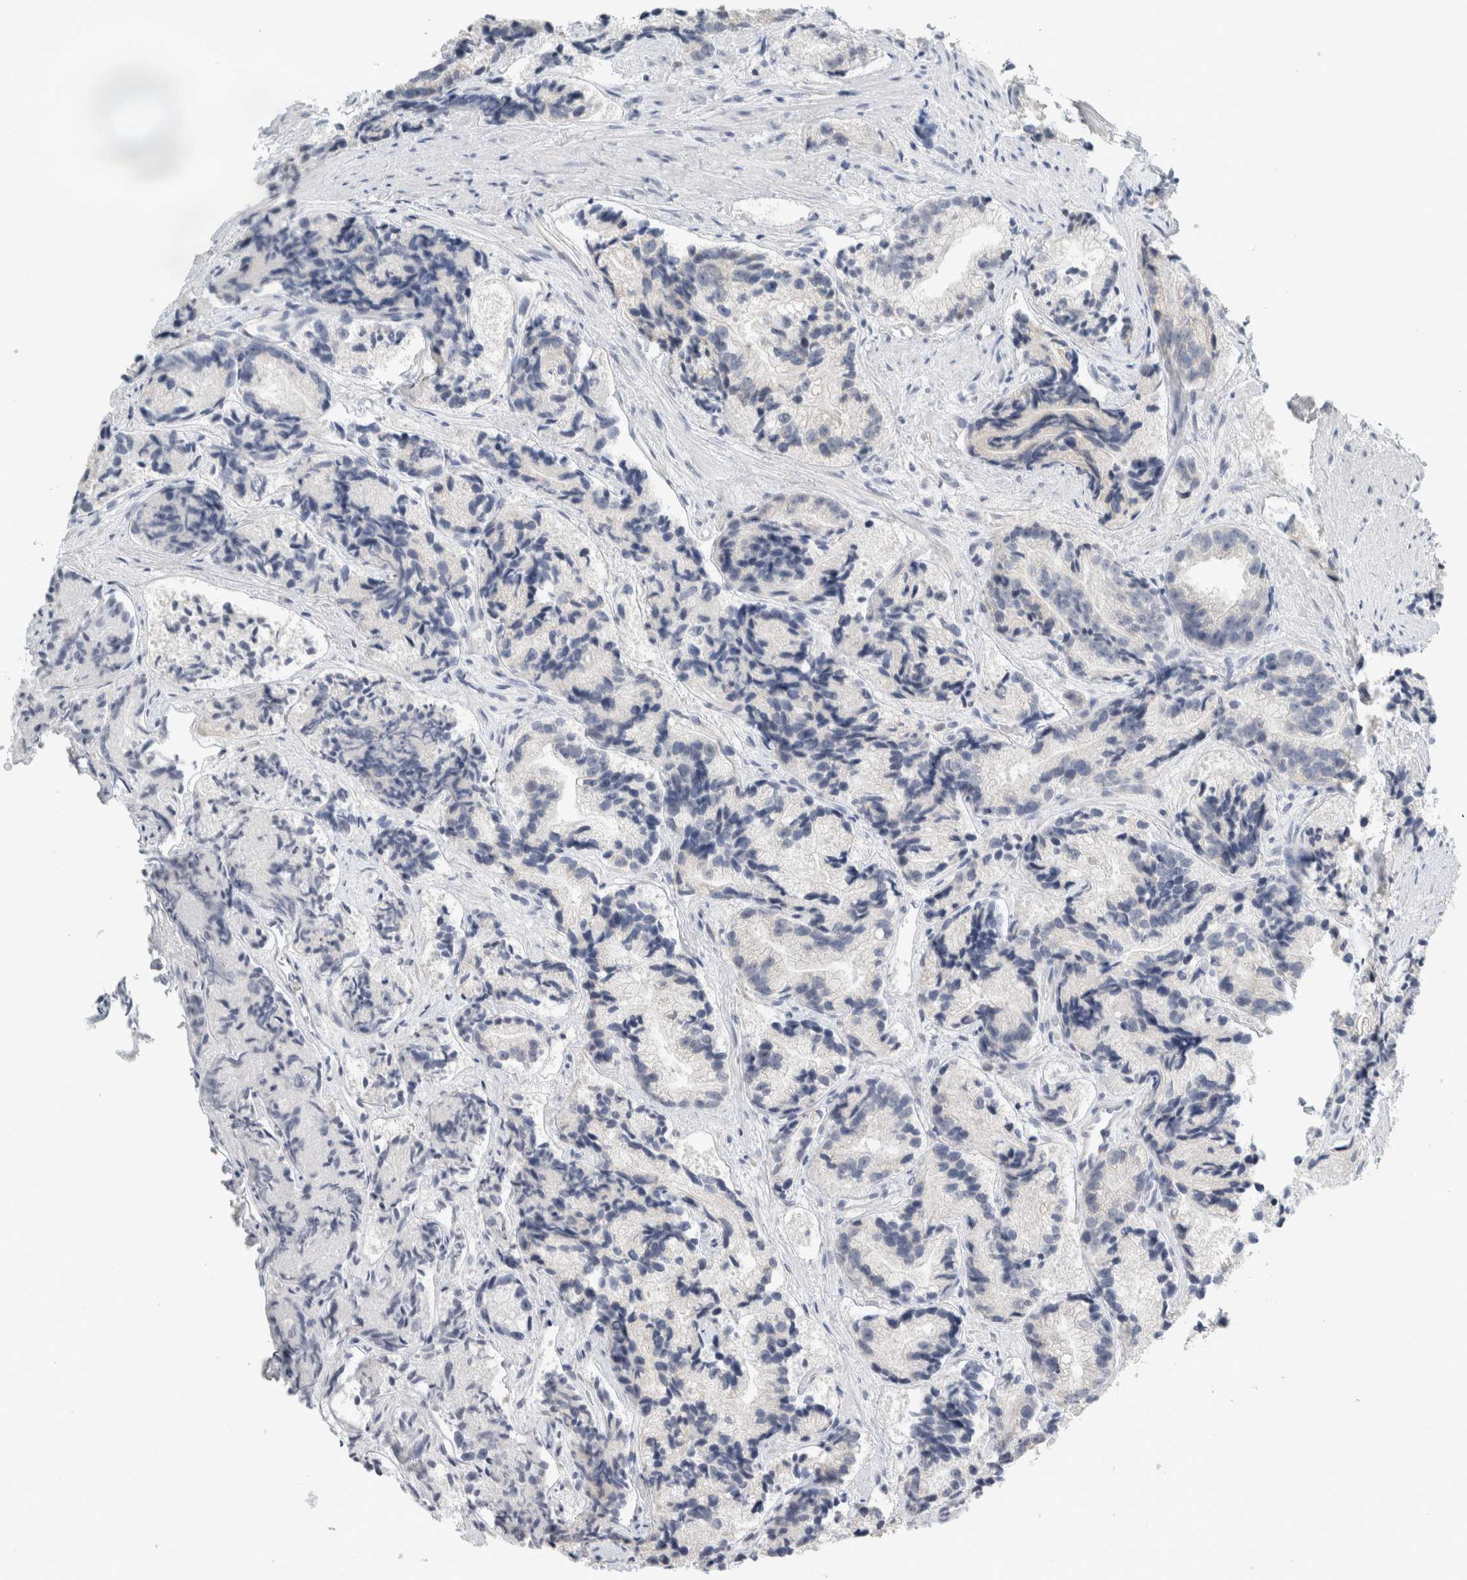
{"staining": {"intensity": "negative", "quantity": "none", "location": "none"}, "tissue": "prostate cancer", "cell_type": "Tumor cells", "image_type": "cancer", "snomed": [{"axis": "morphology", "description": "Adenocarcinoma, Low grade"}, {"axis": "topography", "description": "Prostate"}], "caption": "IHC image of prostate cancer (low-grade adenocarcinoma) stained for a protein (brown), which displays no expression in tumor cells. Brightfield microscopy of IHC stained with DAB (brown) and hematoxylin (blue), captured at high magnification.", "gene": "CRAT", "patient": {"sex": "male", "age": 89}}